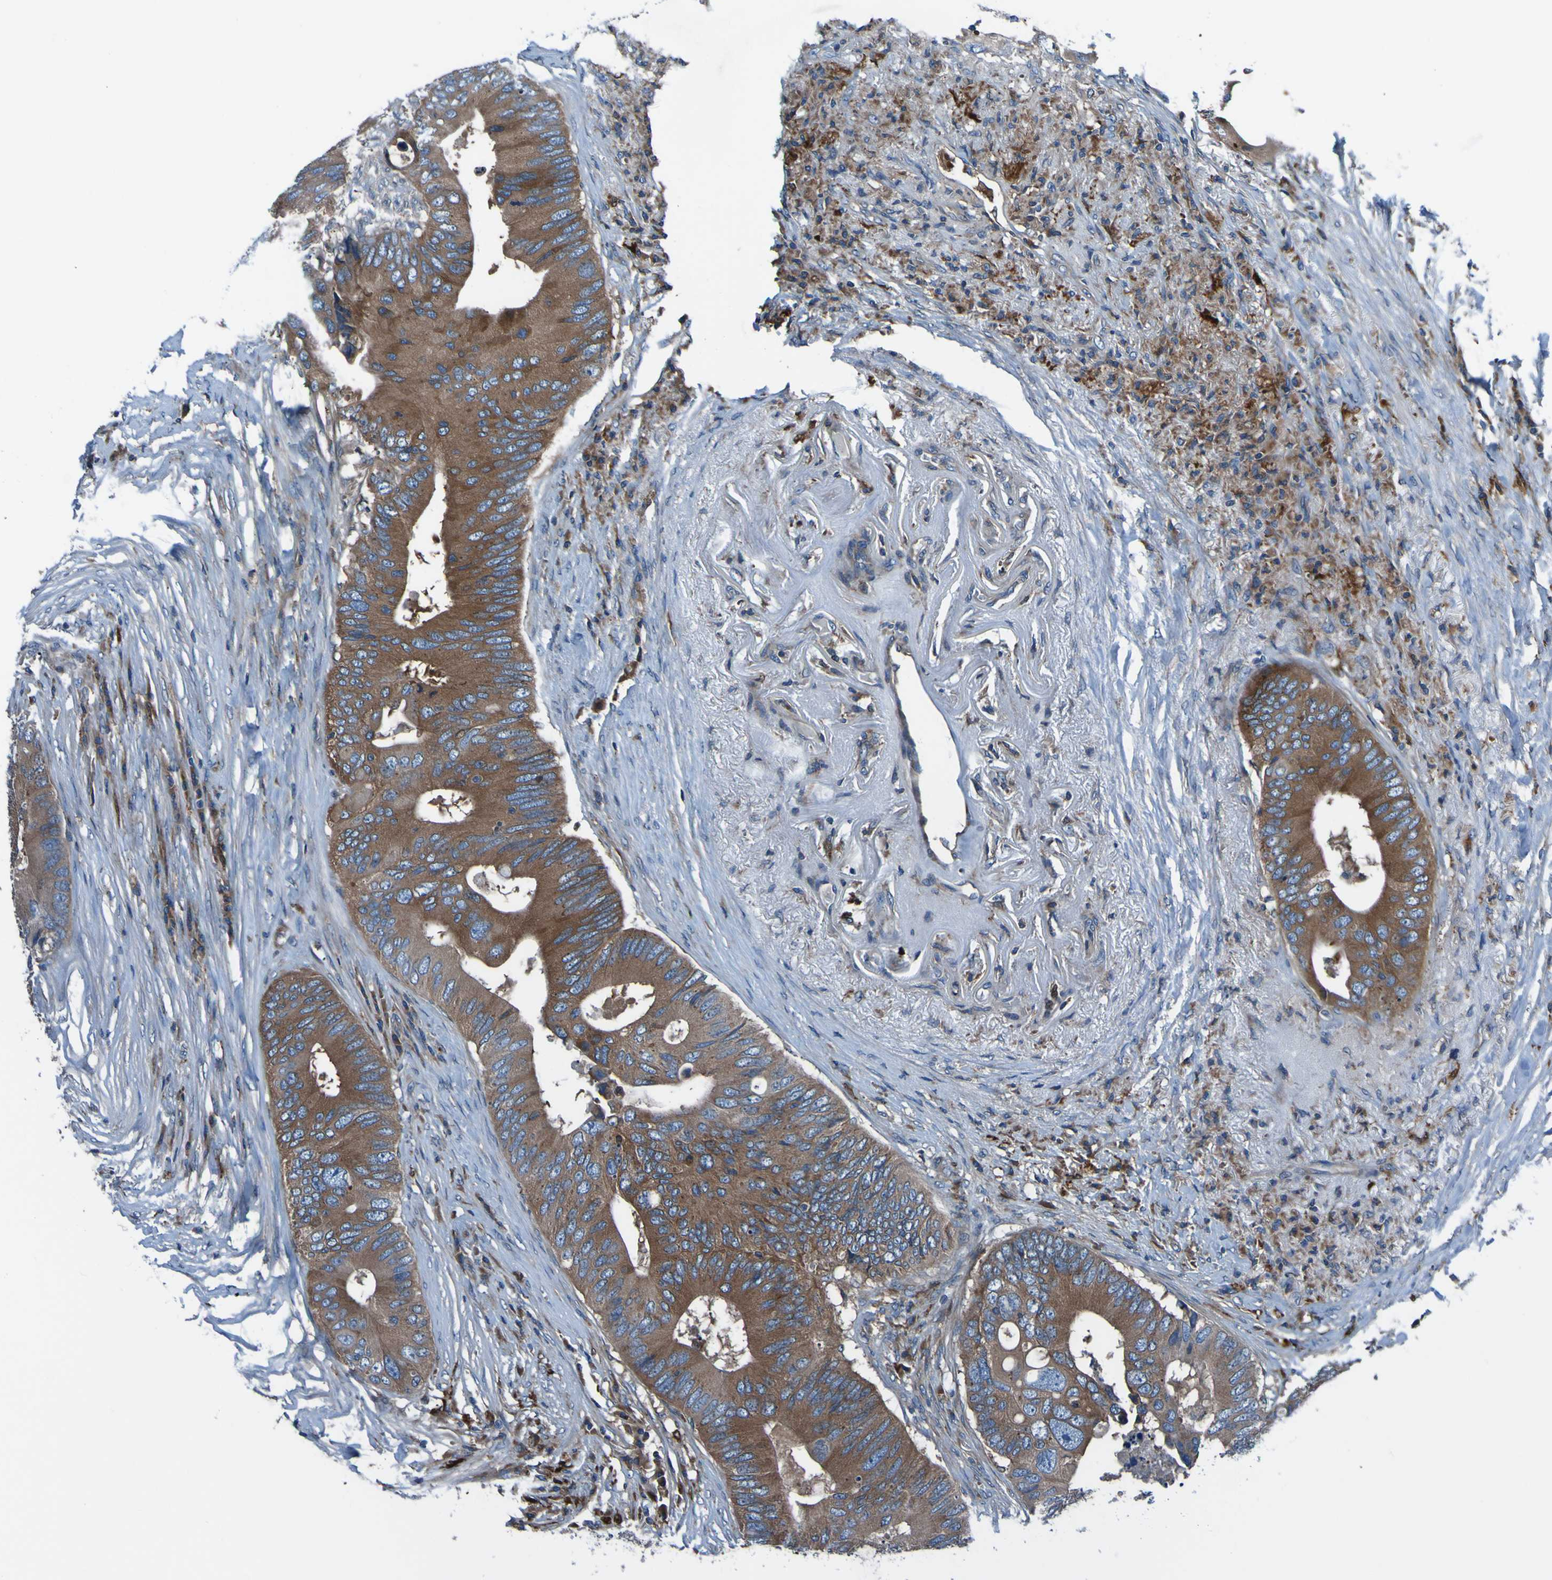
{"staining": {"intensity": "moderate", "quantity": ">75%", "location": "cytoplasmic/membranous"}, "tissue": "colorectal cancer", "cell_type": "Tumor cells", "image_type": "cancer", "snomed": [{"axis": "morphology", "description": "Adenocarcinoma, NOS"}, {"axis": "topography", "description": "Colon"}], "caption": "Tumor cells reveal medium levels of moderate cytoplasmic/membranous expression in about >75% of cells in colorectal adenocarcinoma. (IHC, brightfield microscopy, high magnification).", "gene": "RAB5B", "patient": {"sex": "male", "age": 71}}